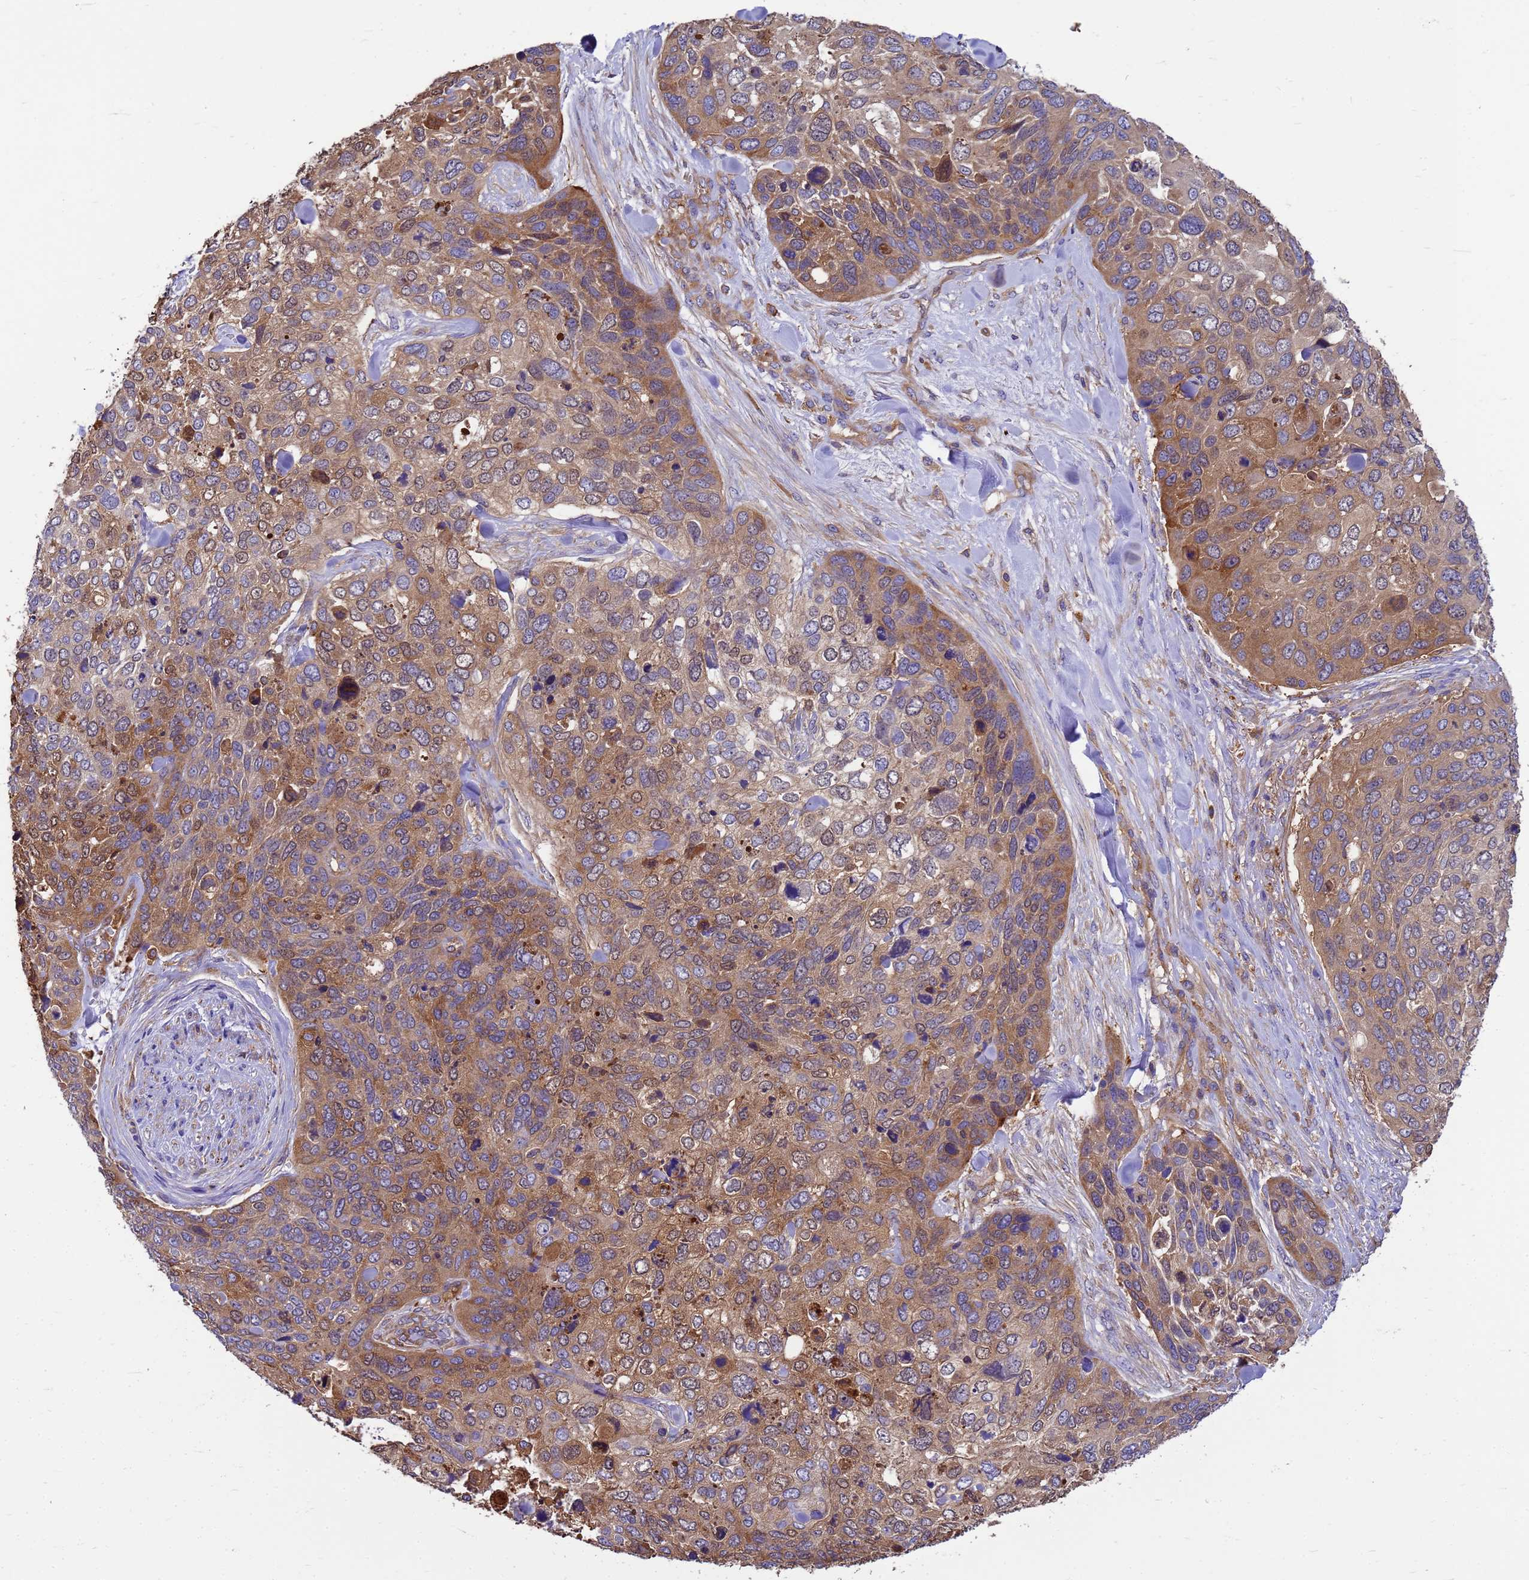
{"staining": {"intensity": "moderate", "quantity": "25%-75%", "location": "cytoplasmic/membranous"}, "tissue": "skin cancer", "cell_type": "Tumor cells", "image_type": "cancer", "snomed": [{"axis": "morphology", "description": "Basal cell carcinoma"}, {"axis": "topography", "description": "Skin"}], "caption": "IHC photomicrograph of human skin cancer stained for a protein (brown), which shows medium levels of moderate cytoplasmic/membranous positivity in approximately 25%-75% of tumor cells.", "gene": "ZNF235", "patient": {"sex": "female", "age": 74}}